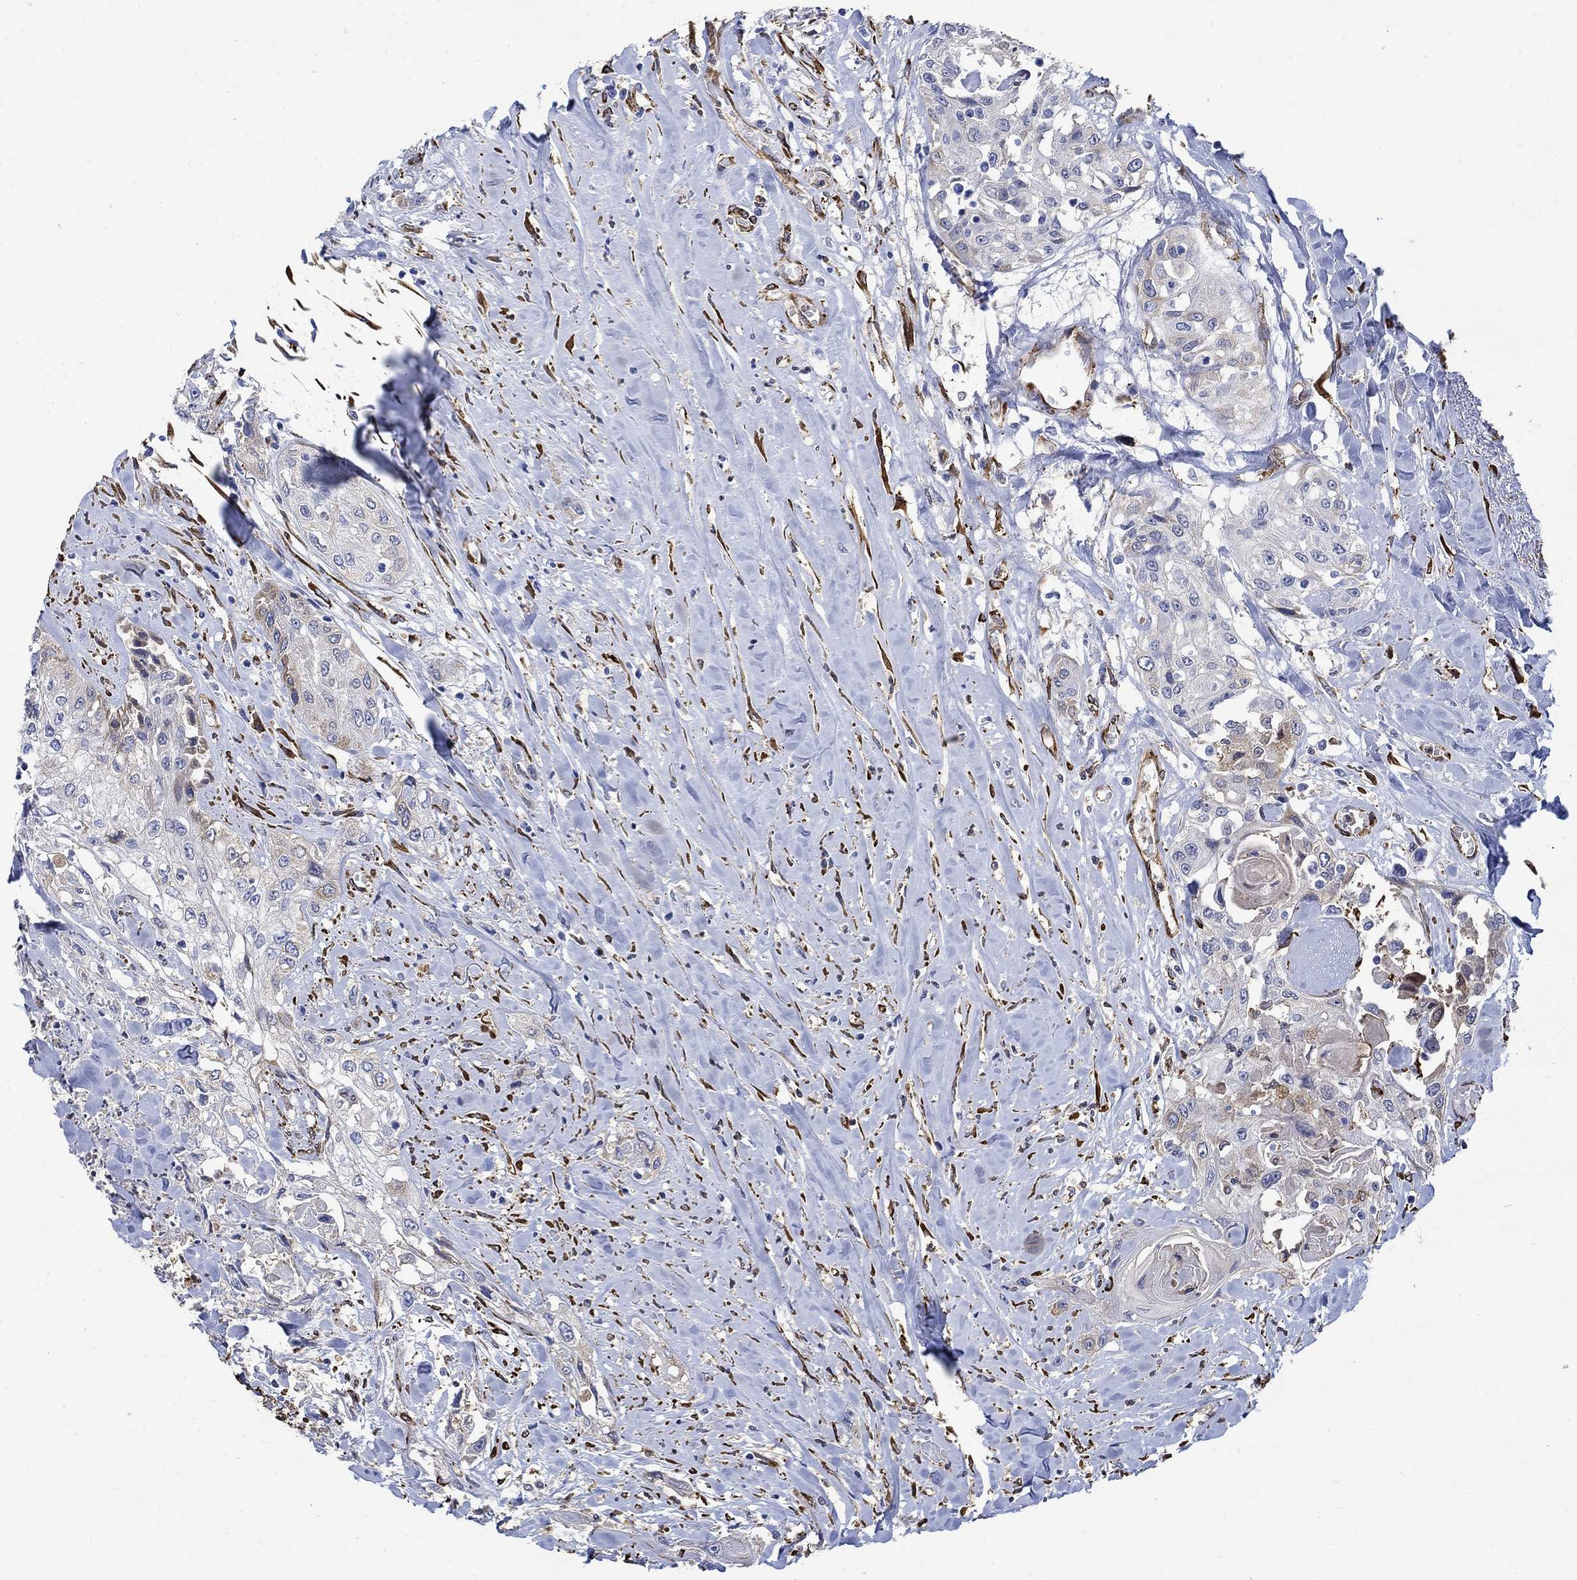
{"staining": {"intensity": "weak", "quantity": "<25%", "location": "cytoplasmic/membranous"}, "tissue": "head and neck cancer", "cell_type": "Tumor cells", "image_type": "cancer", "snomed": [{"axis": "morphology", "description": "Normal tissue, NOS"}, {"axis": "morphology", "description": "Squamous cell carcinoma, NOS"}, {"axis": "topography", "description": "Oral tissue"}, {"axis": "topography", "description": "Peripheral nerve tissue"}, {"axis": "topography", "description": "Head-Neck"}], "caption": "Human head and neck squamous cell carcinoma stained for a protein using immunohistochemistry reveals no staining in tumor cells.", "gene": "TGM2", "patient": {"sex": "female", "age": 59}}